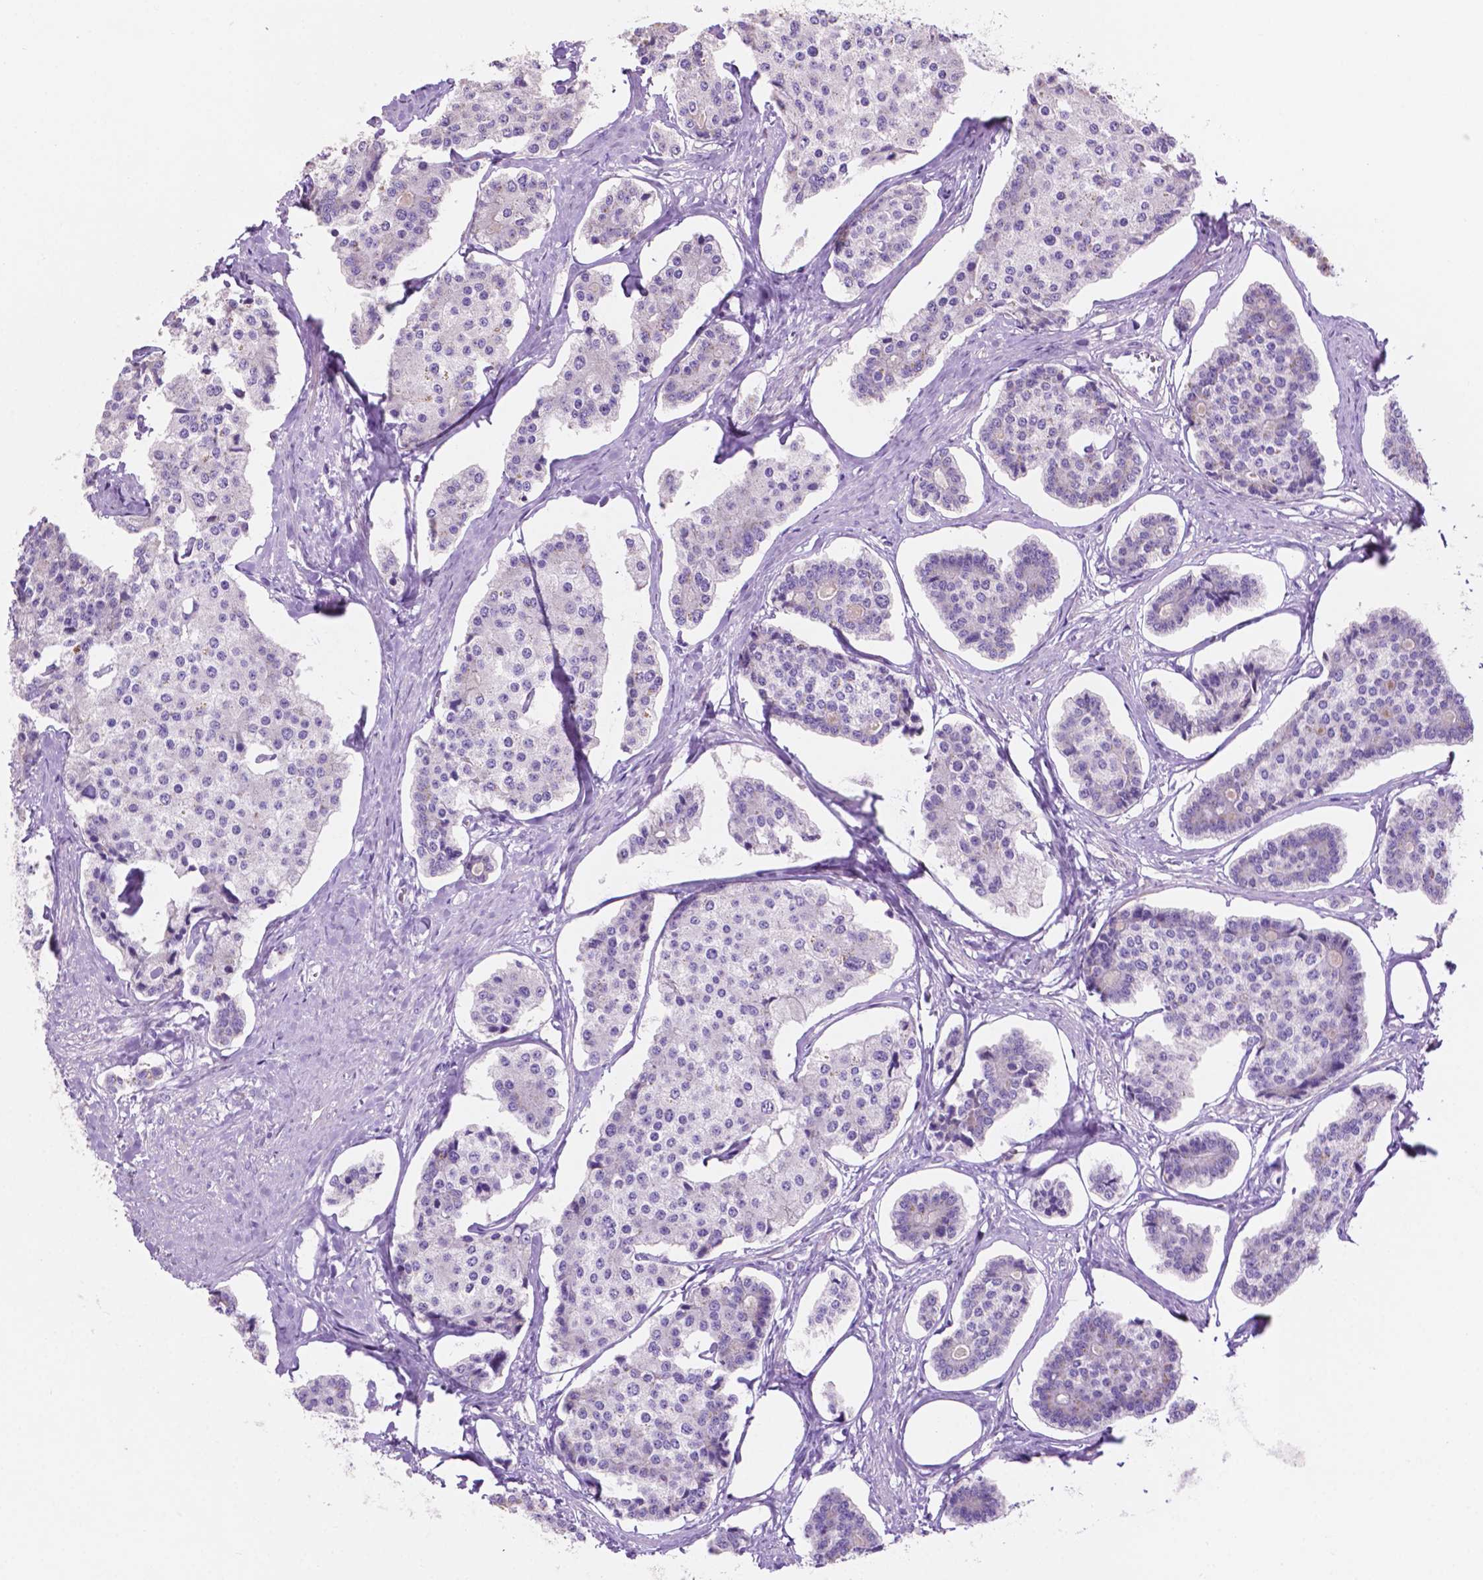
{"staining": {"intensity": "negative", "quantity": "none", "location": "none"}, "tissue": "carcinoid", "cell_type": "Tumor cells", "image_type": "cancer", "snomed": [{"axis": "morphology", "description": "Carcinoid, malignant, NOS"}, {"axis": "topography", "description": "Small intestine"}], "caption": "DAB (3,3'-diaminobenzidine) immunohistochemical staining of human carcinoid displays no significant staining in tumor cells.", "gene": "CLDN17", "patient": {"sex": "female", "age": 65}}